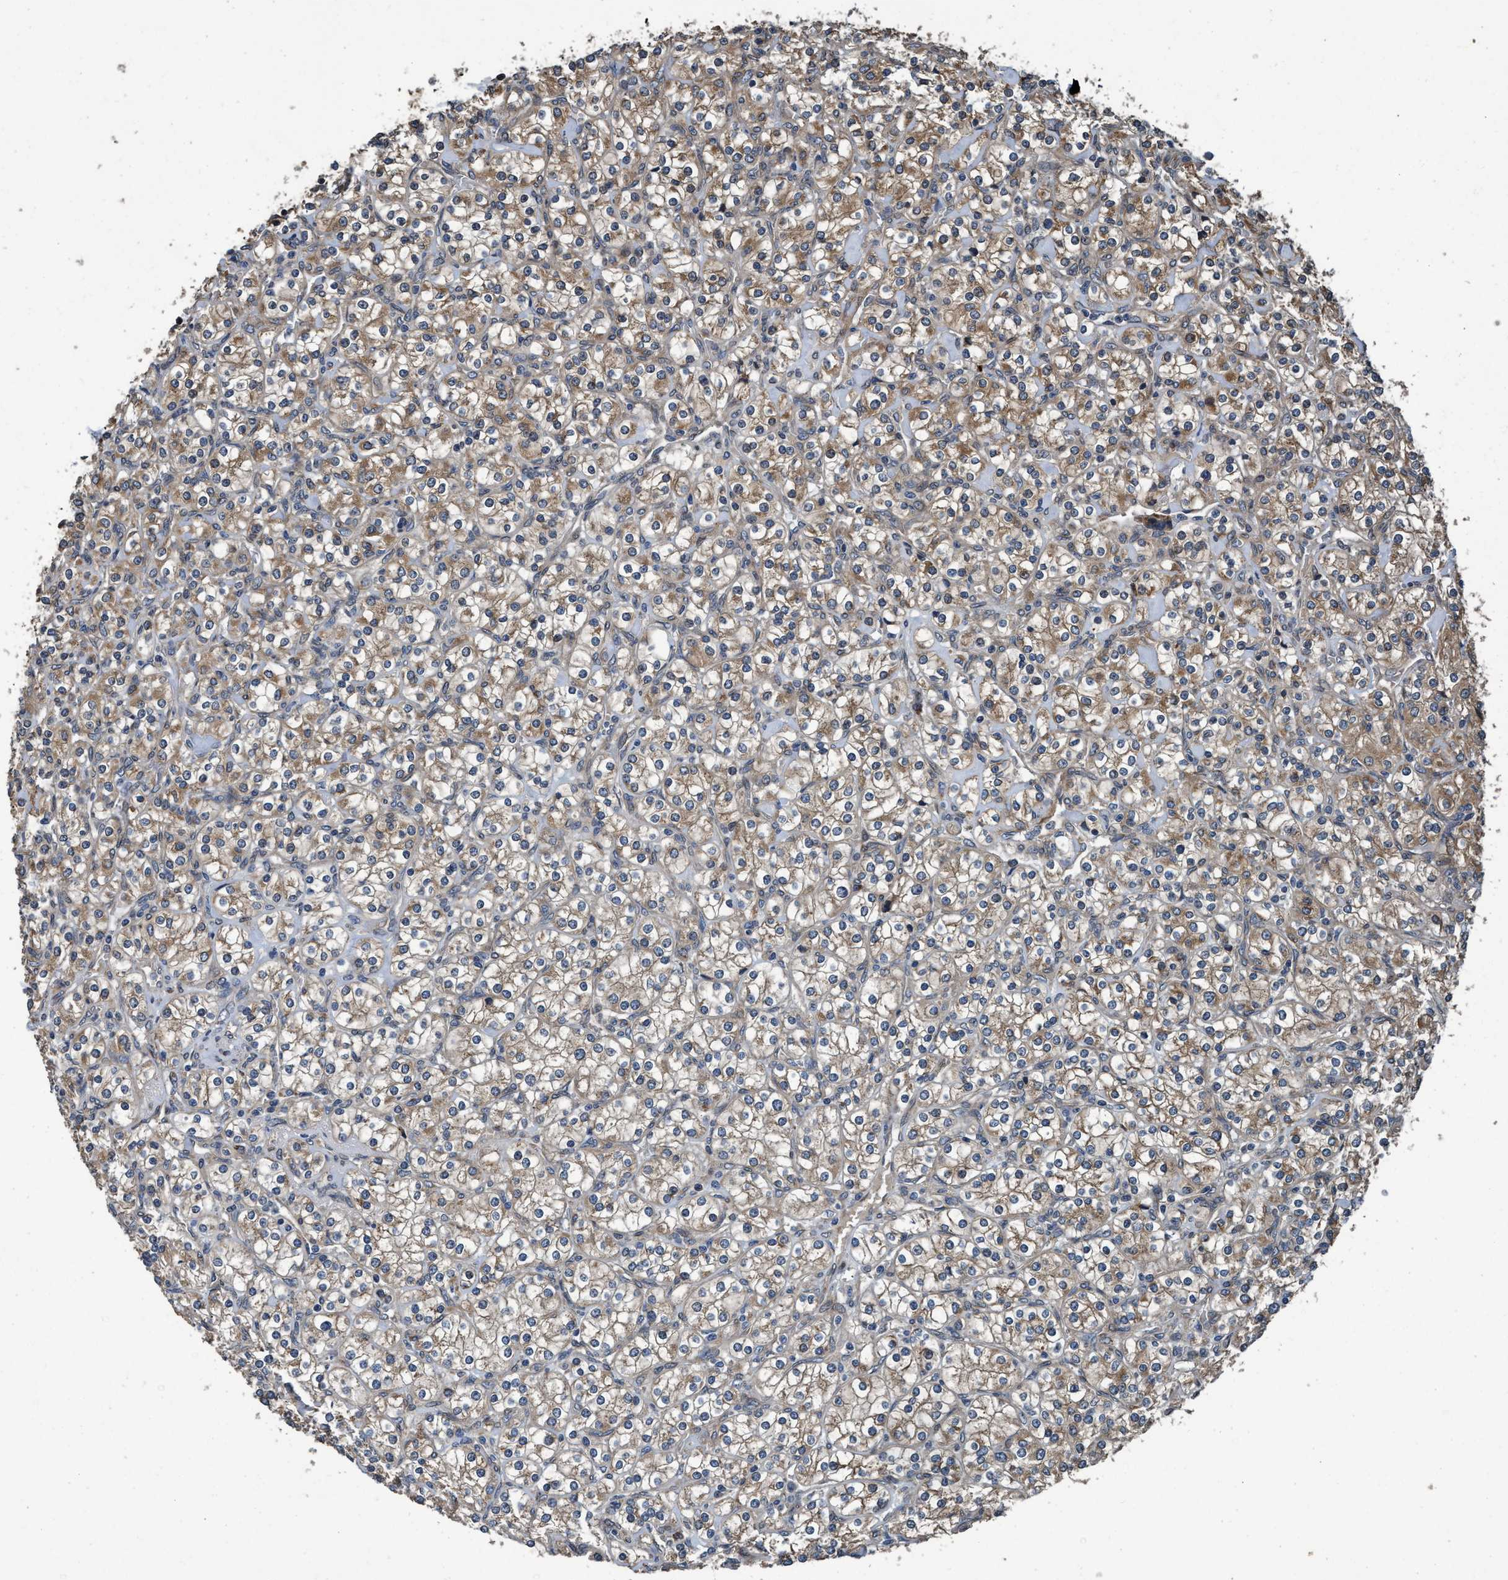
{"staining": {"intensity": "moderate", "quantity": ">75%", "location": "cytoplasmic/membranous"}, "tissue": "renal cancer", "cell_type": "Tumor cells", "image_type": "cancer", "snomed": [{"axis": "morphology", "description": "Adenocarcinoma, NOS"}, {"axis": "topography", "description": "Kidney"}], "caption": "This is a micrograph of immunohistochemistry staining of renal cancer, which shows moderate staining in the cytoplasmic/membranous of tumor cells.", "gene": "MACC1", "patient": {"sex": "male", "age": 77}}